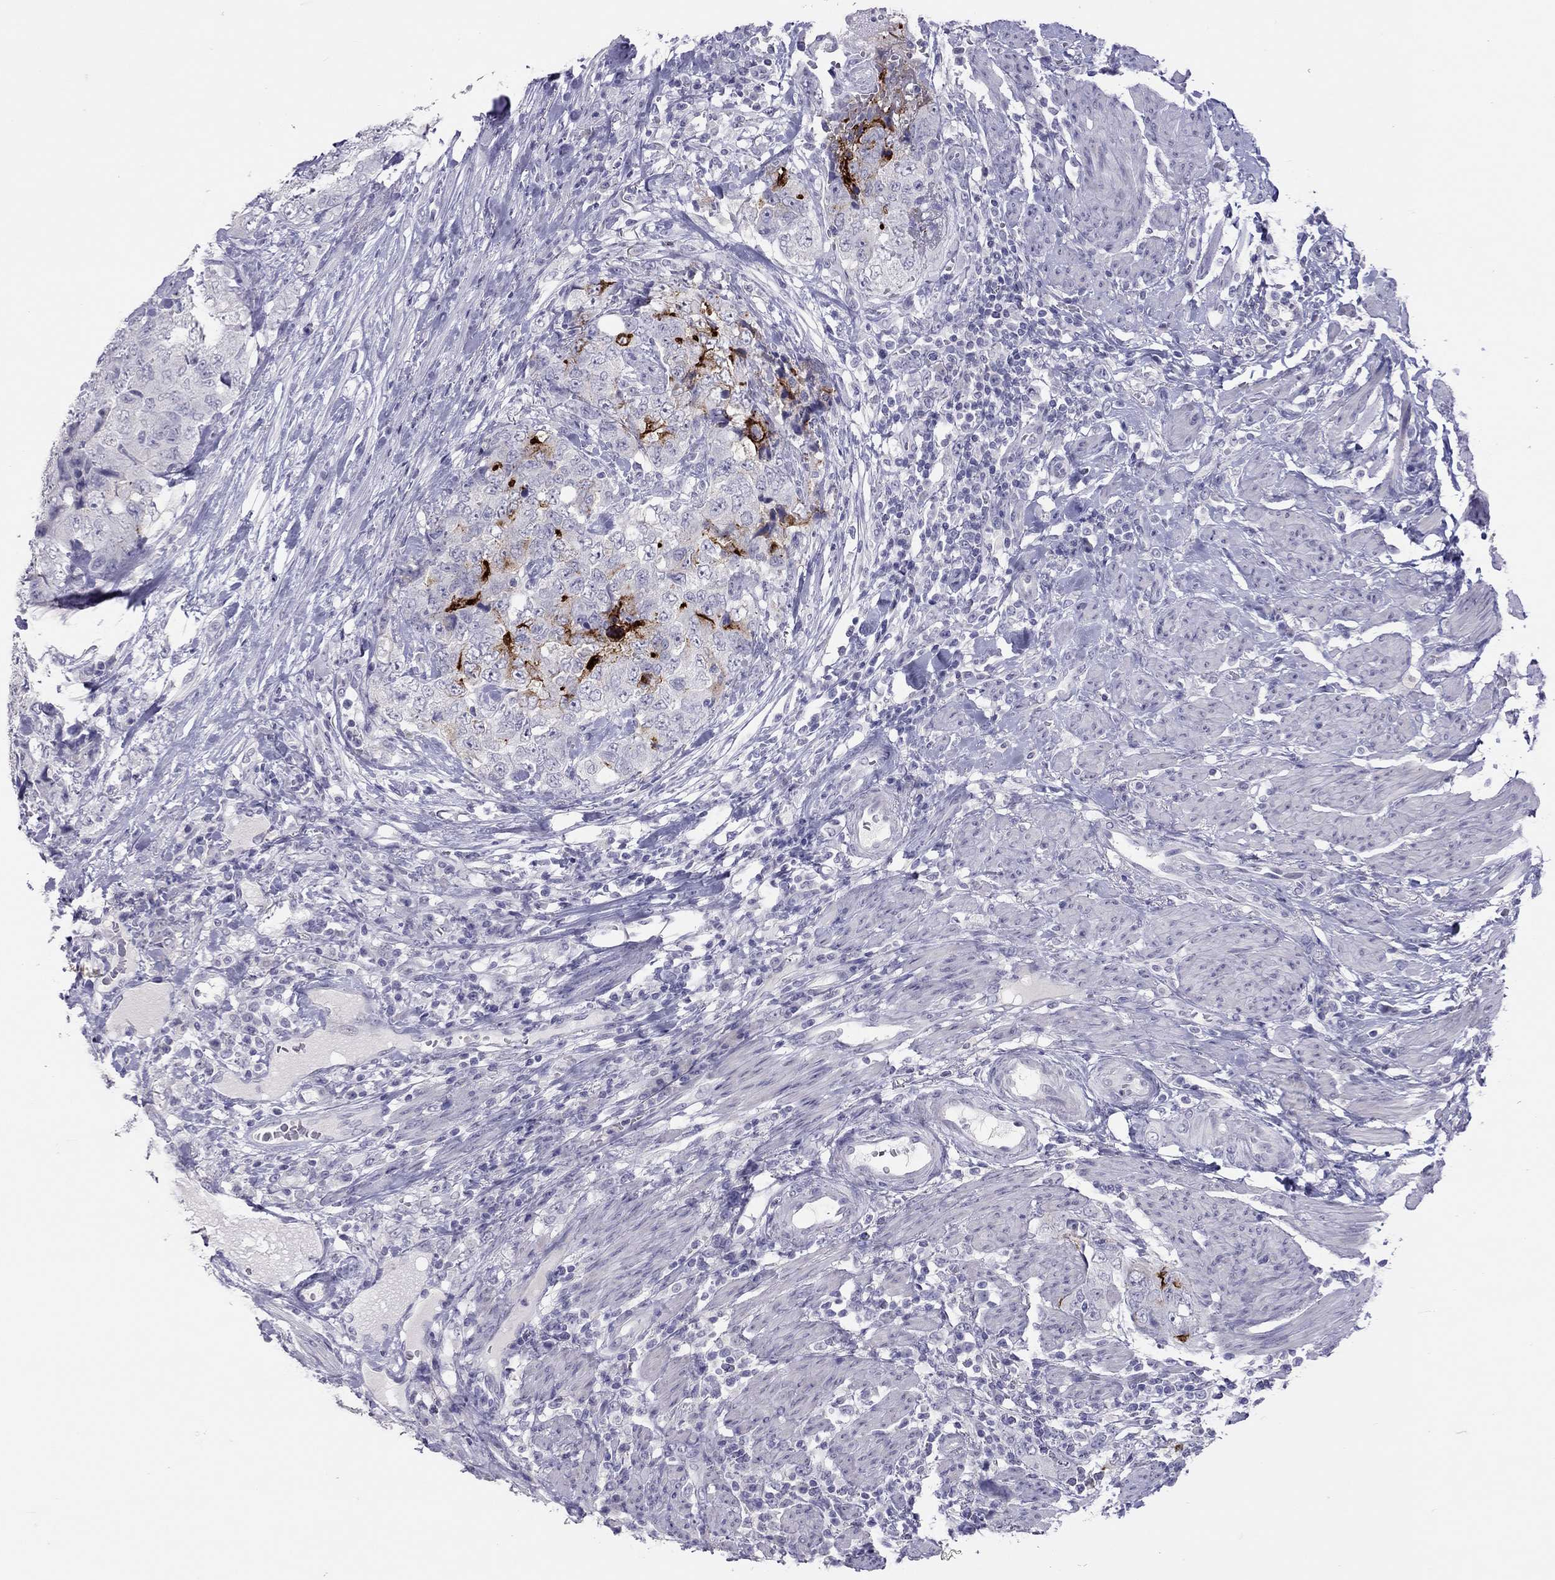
{"staining": {"intensity": "strong", "quantity": "<25%", "location": "cytoplasmic/membranous"}, "tissue": "urothelial cancer", "cell_type": "Tumor cells", "image_type": "cancer", "snomed": [{"axis": "morphology", "description": "Urothelial carcinoma, High grade"}, {"axis": "topography", "description": "Urinary bladder"}], "caption": "Protein staining of urothelial cancer tissue displays strong cytoplasmic/membranous expression in about <25% of tumor cells.", "gene": "MUC16", "patient": {"sex": "female", "age": 78}}